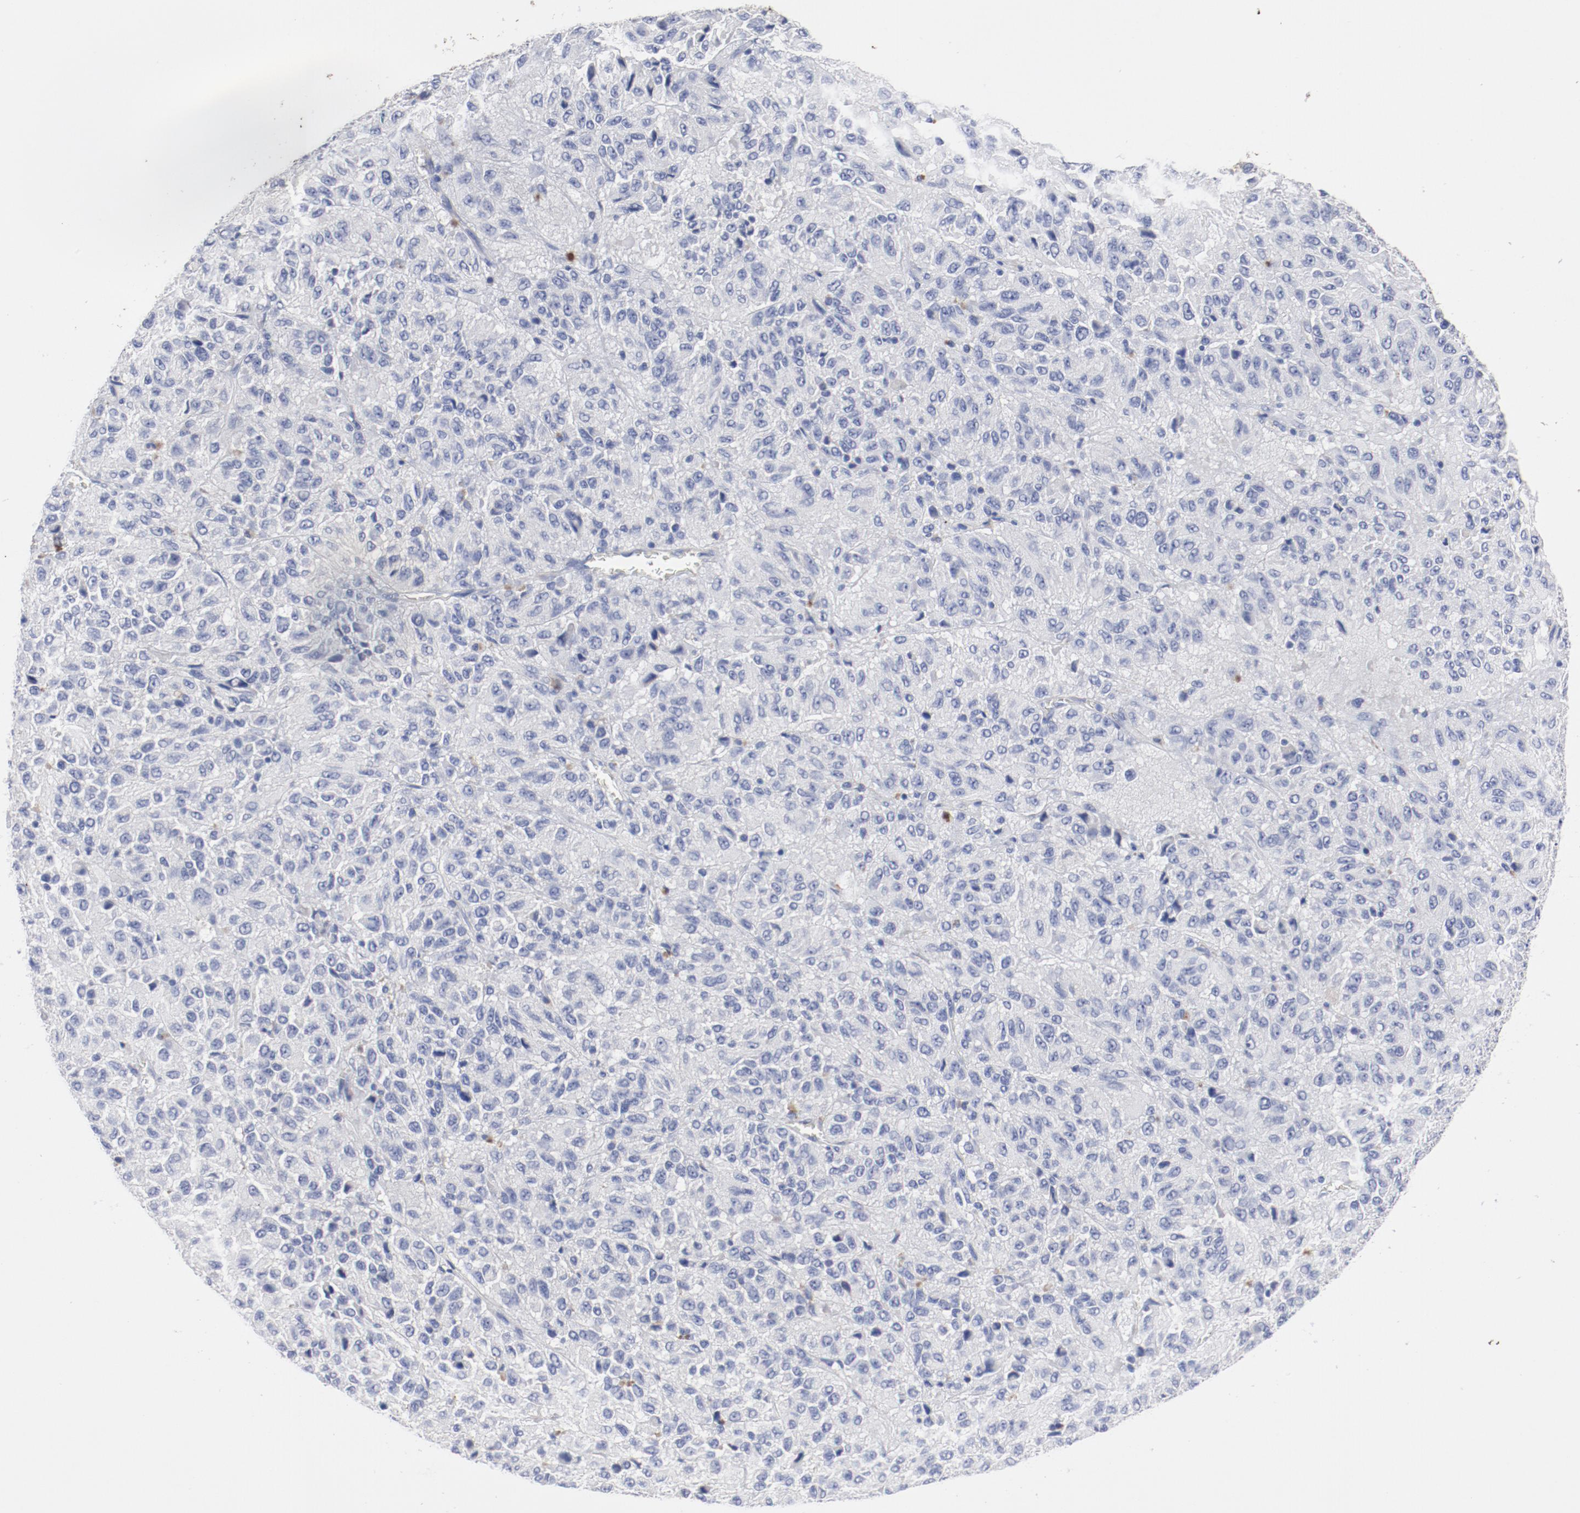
{"staining": {"intensity": "negative", "quantity": "none", "location": "none"}, "tissue": "melanoma", "cell_type": "Tumor cells", "image_type": "cancer", "snomed": [{"axis": "morphology", "description": "Malignant melanoma, Metastatic site"}, {"axis": "topography", "description": "Lung"}], "caption": "An image of malignant melanoma (metastatic site) stained for a protein exhibits no brown staining in tumor cells. Nuclei are stained in blue.", "gene": "TSPAN6", "patient": {"sex": "male", "age": 64}}